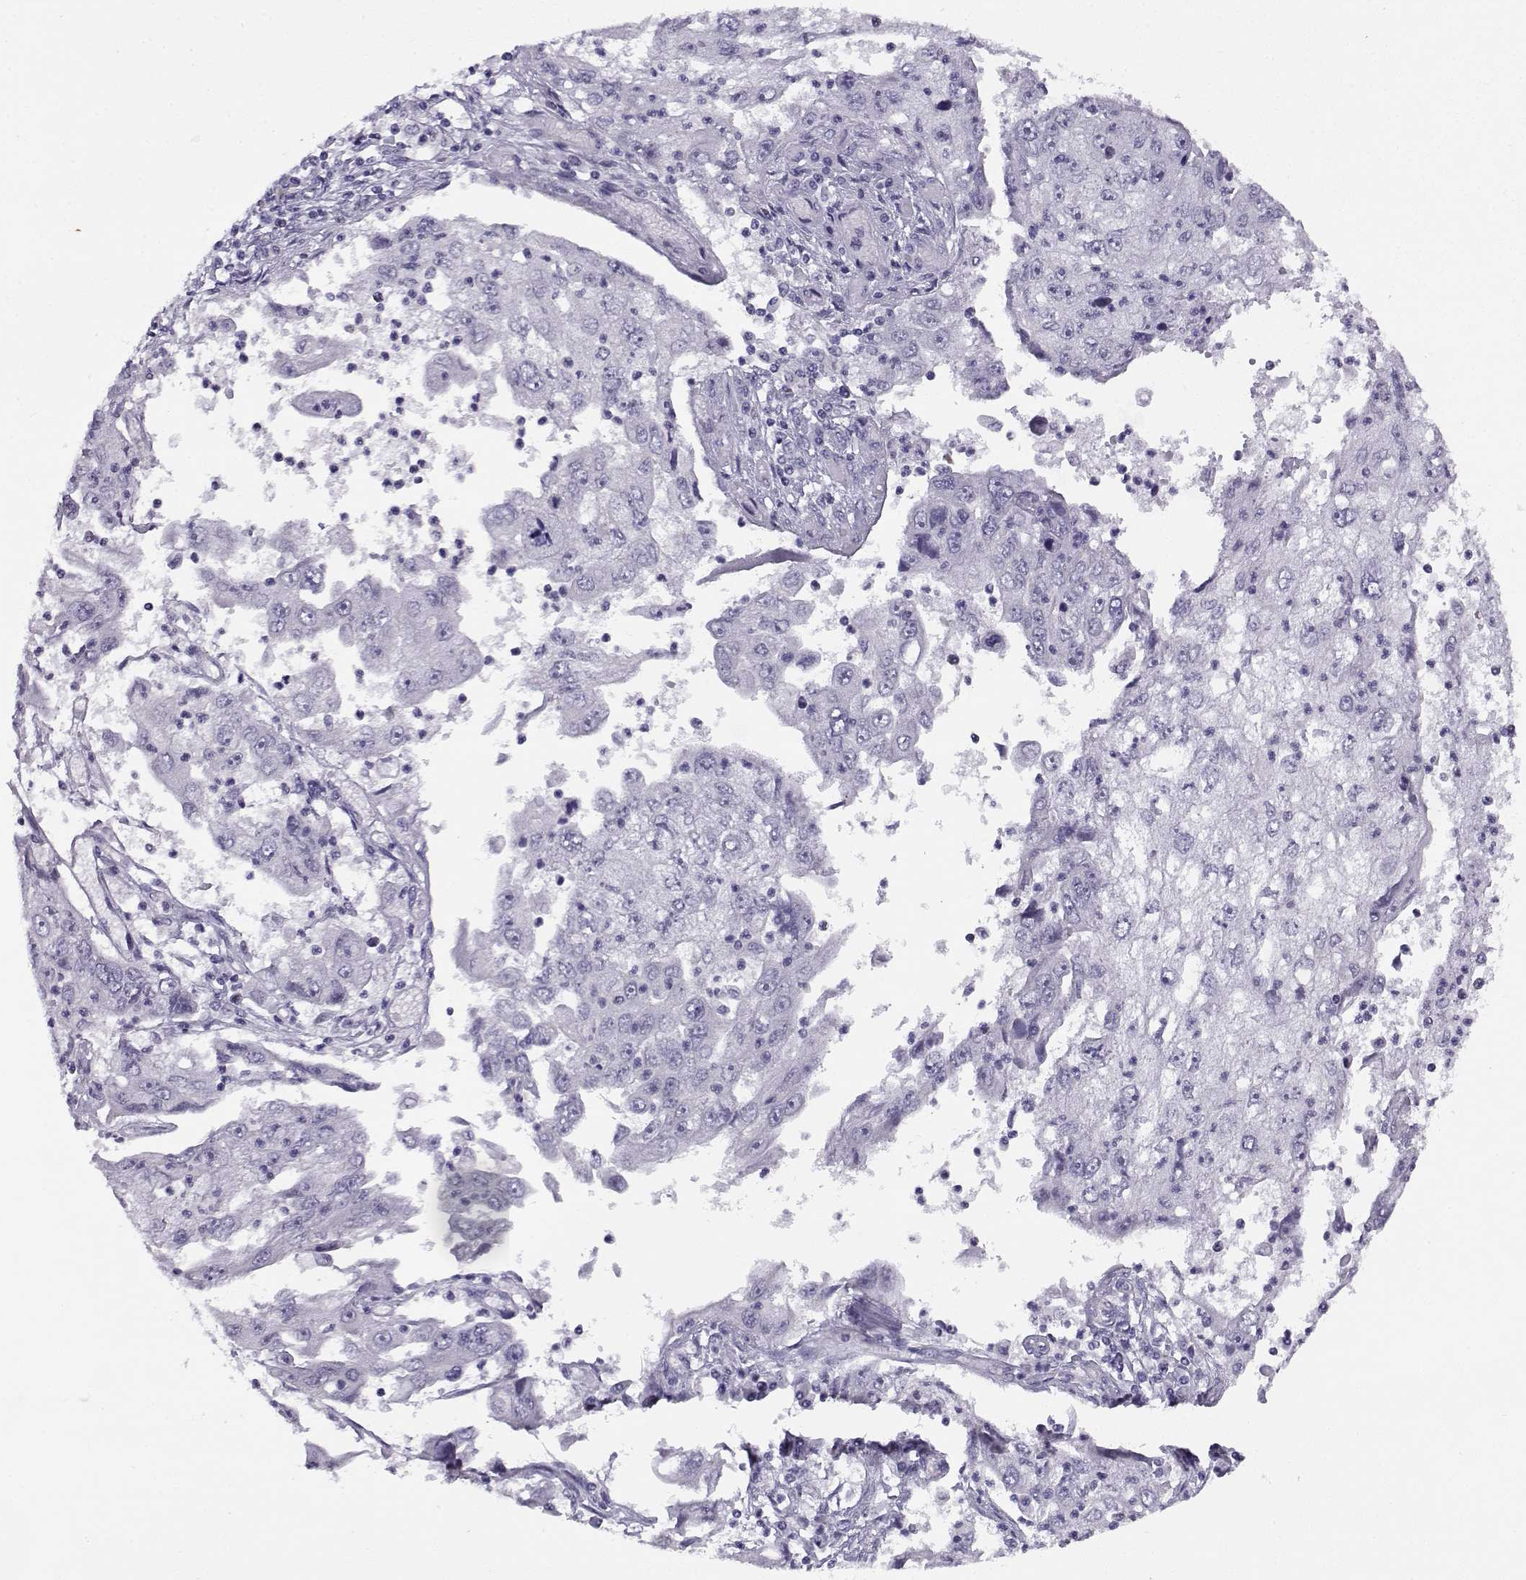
{"staining": {"intensity": "negative", "quantity": "none", "location": "none"}, "tissue": "cervical cancer", "cell_type": "Tumor cells", "image_type": "cancer", "snomed": [{"axis": "morphology", "description": "Squamous cell carcinoma, NOS"}, {"axis": "topography", "description": "Cervix"}], "caption": "Immunohistochemistry of cervical squamous cell carcinoma reveals no expression in tumor cells.", "gene": "TEX55", "patient": {"sex": "female", "age": 36}}